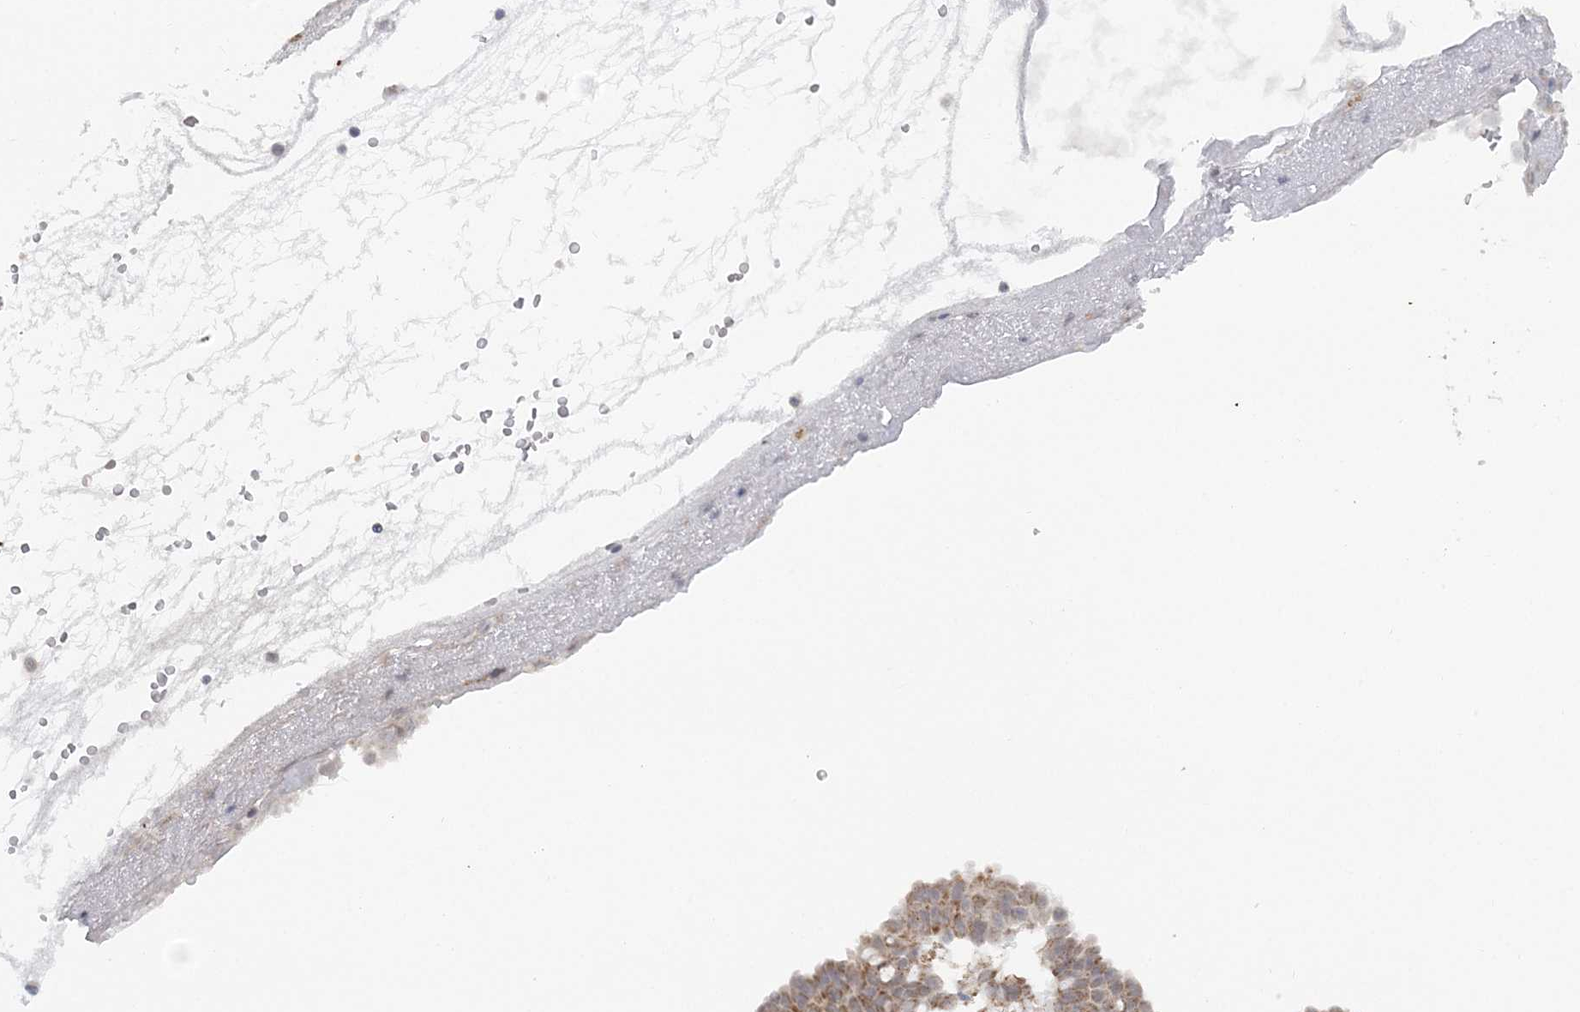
{"staining": {"intensity": "moderate", "quantity": ">75%", "location": "cytoplasmic/membranous"}, "tissue": "ovarian cancer", "cell_type": "Tumor cells", "image_type": "cancer", "snomed": [{"axis": "morphology", "description": "Cystadenocarcinoma, serous, NOS"}, {"axis": "topography", "description": "Soft tissue"}, {"axis": "topography", "description": "Ovary"}], "caption": "Tumor cells show medium levels of moderate cytoplasmic/membranous staining in approximately >75% of cells in ovarian serous cystadenocarcinoma.", "gene": "RNF150", "patient": {"sex": "female", "age": 57}}